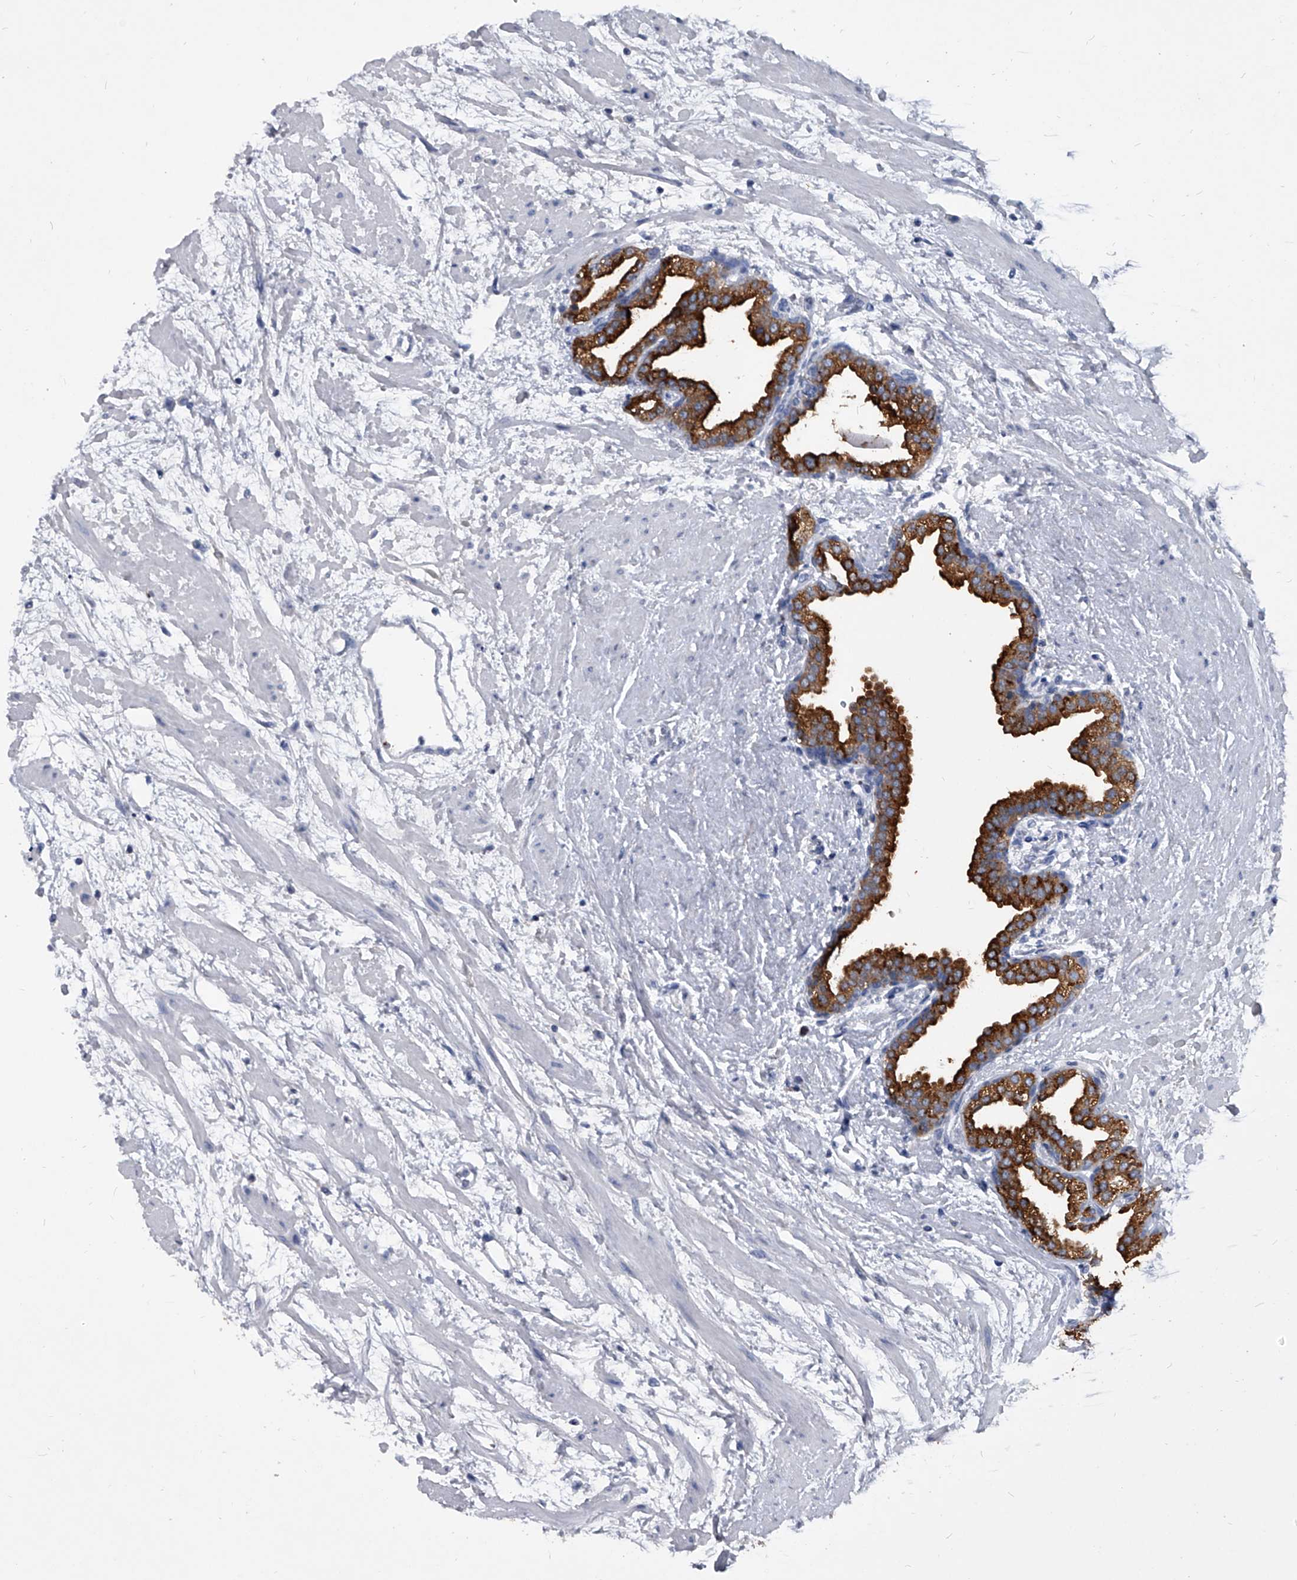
{"staining": {"intensity": "strong", "quantity": "25%-75%", "location": "cytoplasmic/membranous"}, "tissue": "prostate", "cell_type": "Glandular cells", "image_type": "normal", "snomed": [{"axis": "morphology", "description": "Normal tissue, NOS"}, {"axis": "topography", "description": "Prostate"}], "caption": "Protein staining by IHC displays strong cytoplasmic/membranous positivity in approximately 25%-75% of glandular cells in unremarkable prostate. Using DAB (3,3'-diaminobenzidine) (brown) and hematoxylin (blue) stains, captured at high magnification using brightfield microscopy.", "gene": "BCAS1", "patient": {"sex": "male", "age": 48}}